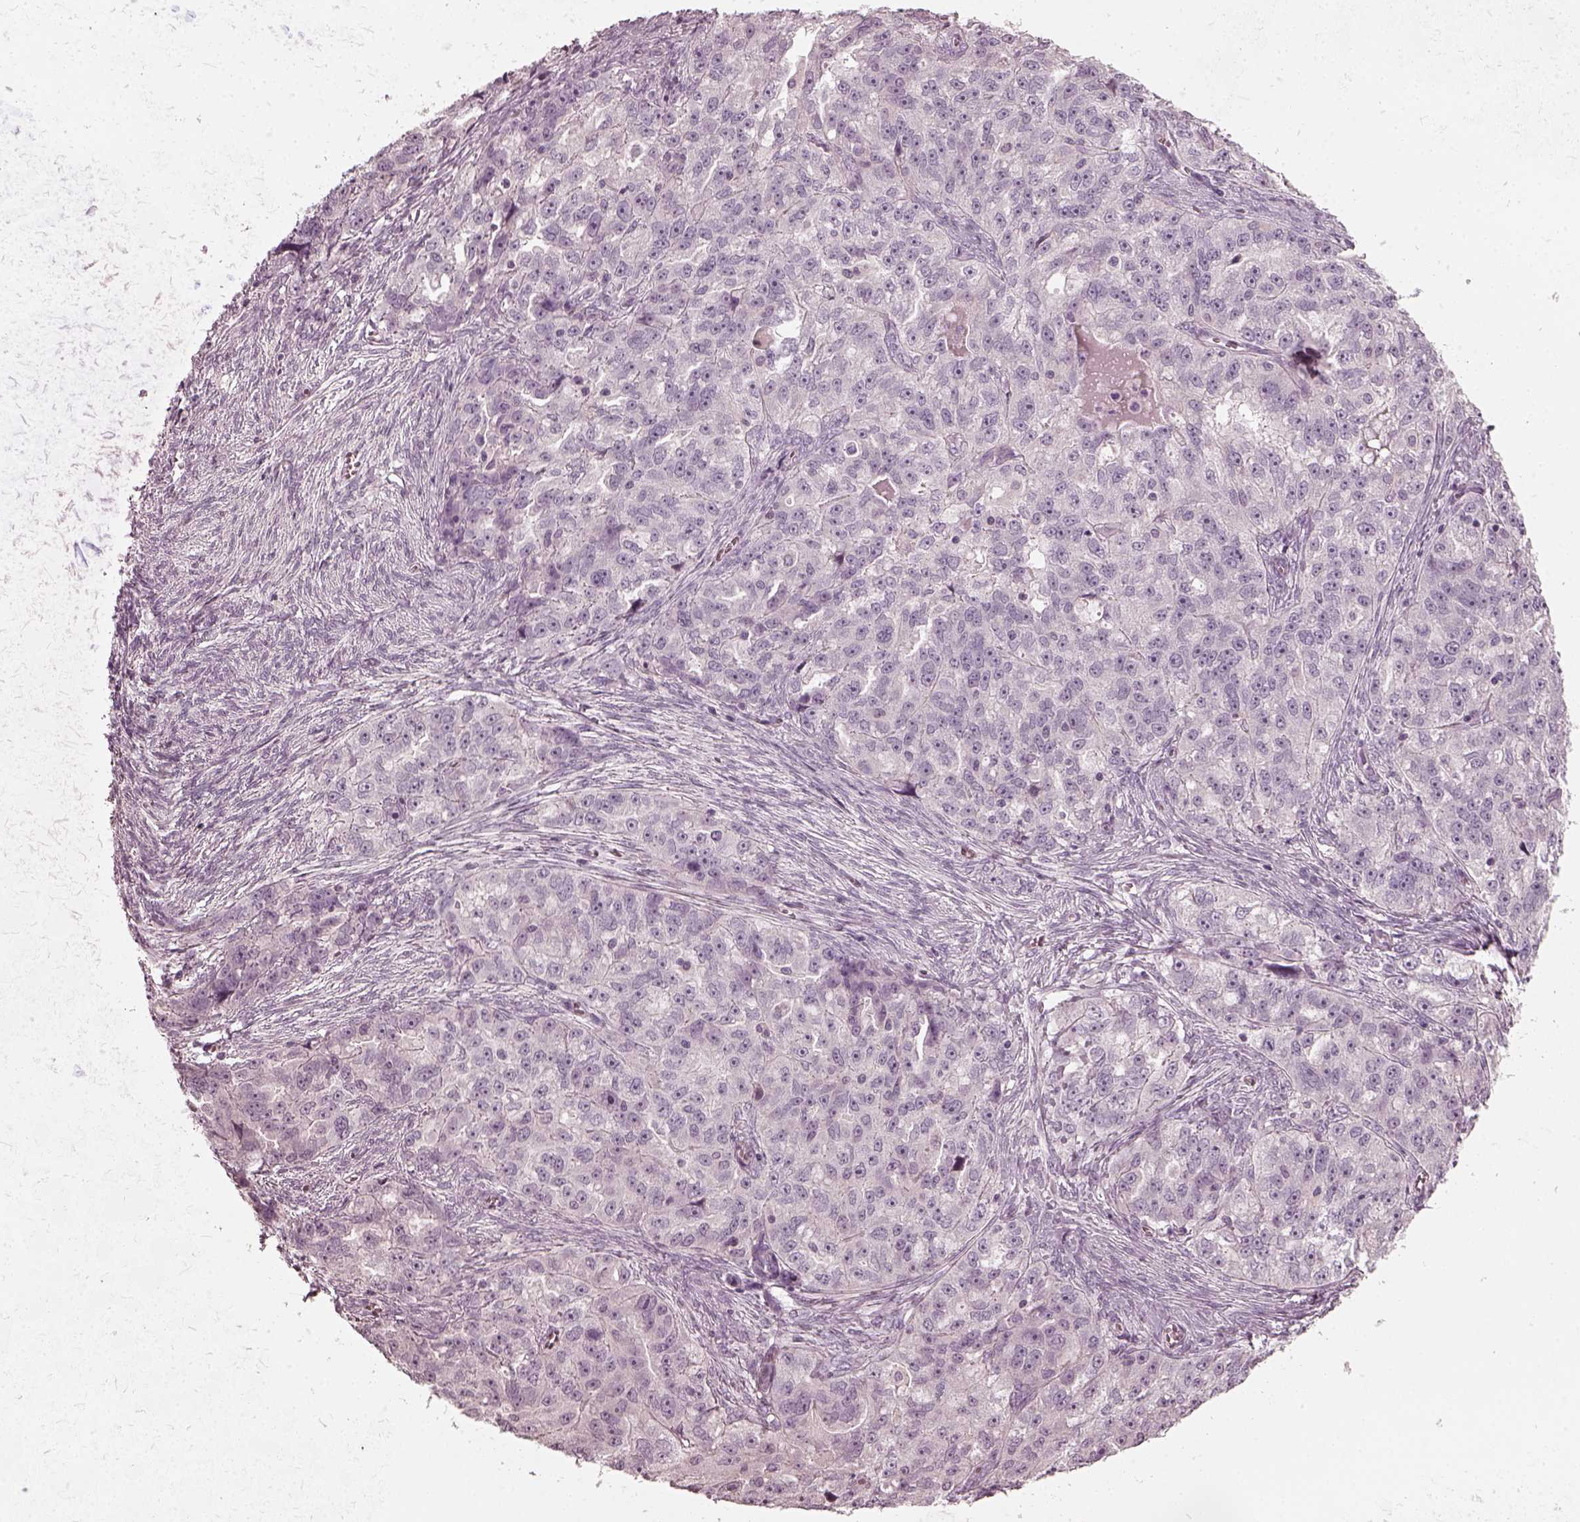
{"staining": {"intensity": "negative", "quantity": "none", "location": "none"}, "tissue": "ovarian cancer", "cell_type": "Tumor cells", "image_type": "cancer", "snomed": [{"axis": "morphology", "description": "Cystadenocarcinoma, serous, NOS"}, {"axis": "topography", "description": "Ovary"}], "caption": "High magnification brightfield microscopy of serous cystadenocarcinoma (ovarian) stained with DAB (3,3'-diaminobenzidine) (brown) and counterstained with hematoxylin (blue): tumor cells show no significant staining. (Brightfield microscopy of DAB (3,3'-diaminobenzidine) immunohistochemistry at high magnification).", "gene": "CHIT1", "patient": {"sex": "female", "age": 51}}